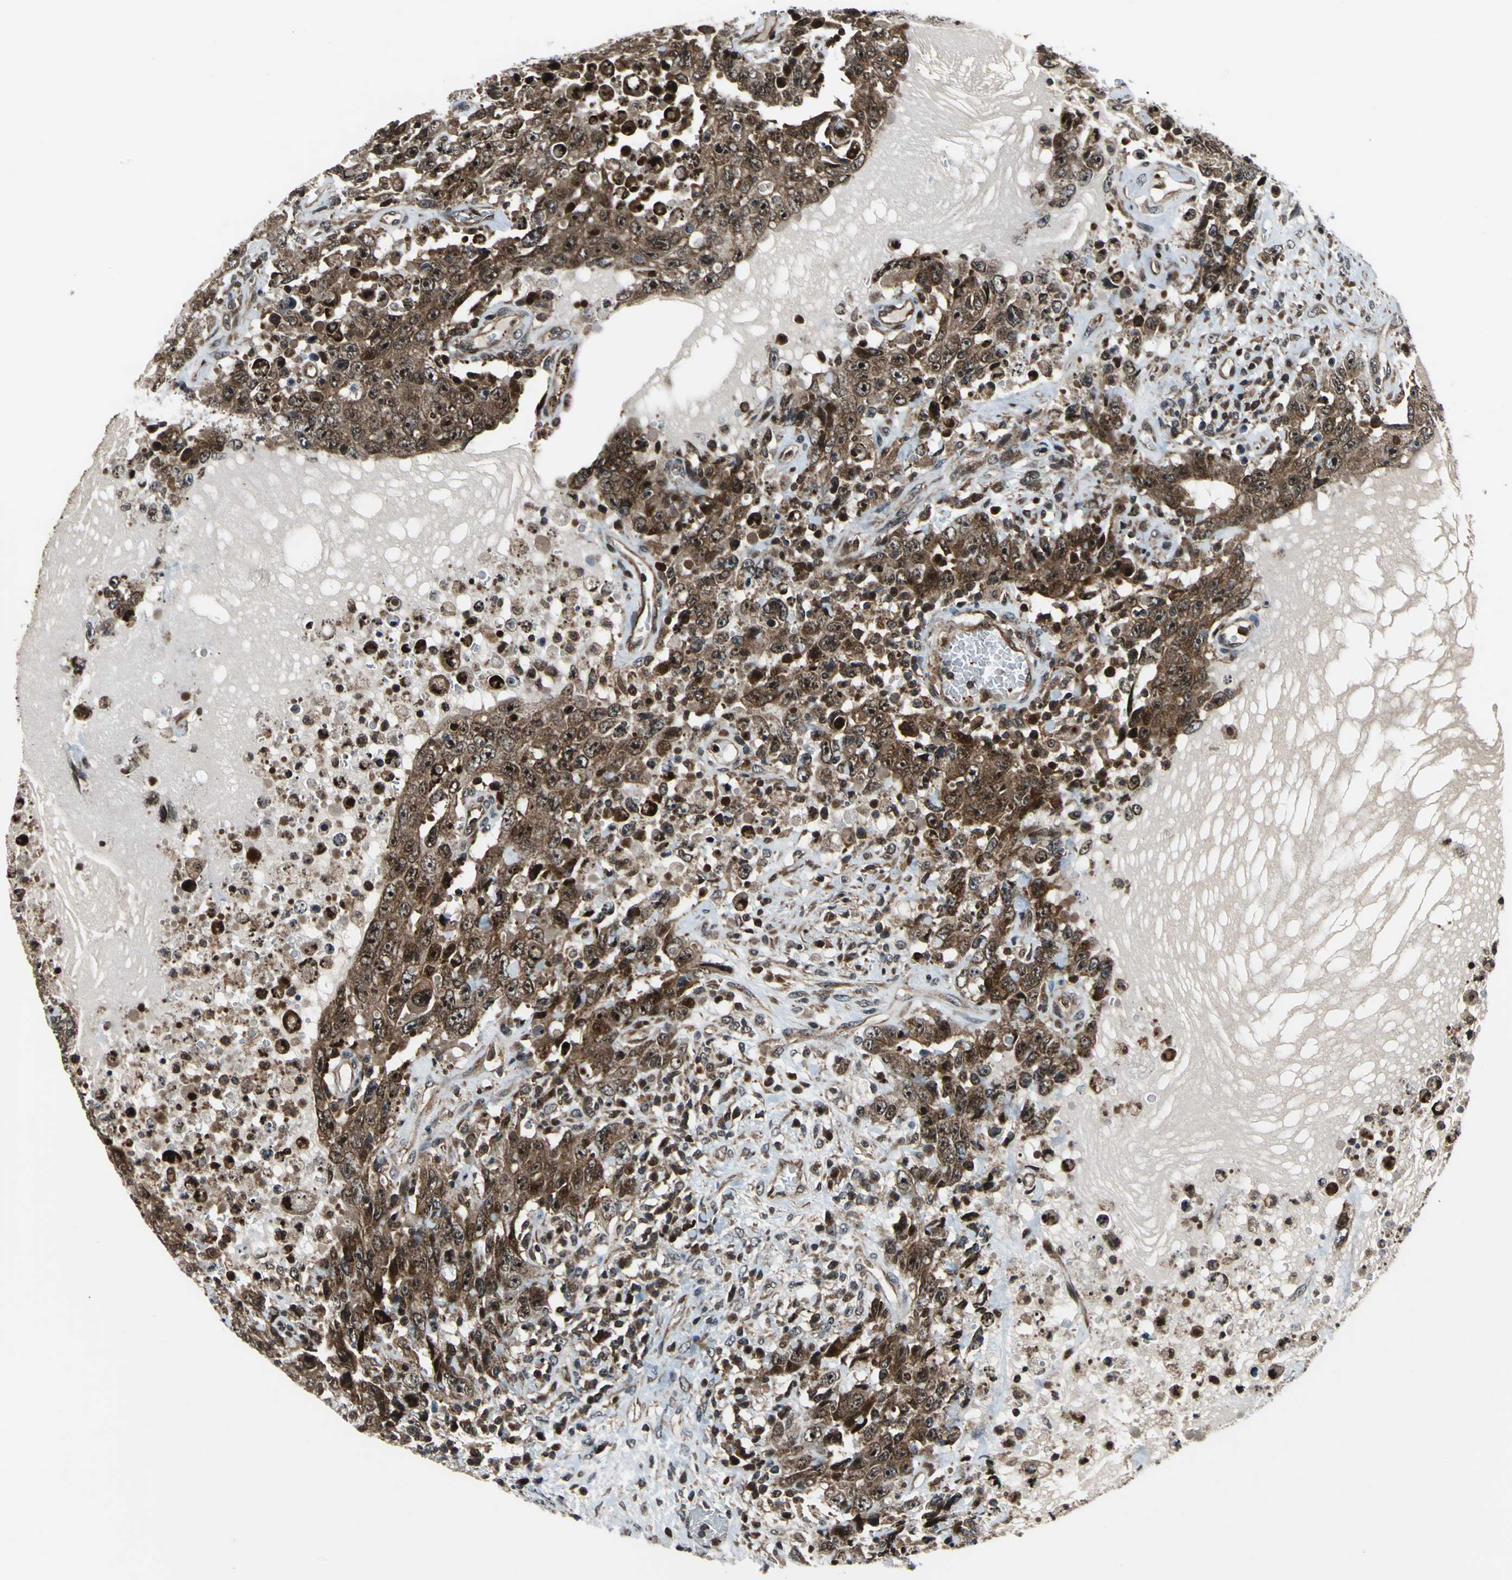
{"staining": {"intensity": "strong", "quantity": ">75%", "location": "cytoplasmic/membranous"}, "tissue": "testis cancer", "cell_type": "Tumor cells", "image_type": "cancer", "snomed": [{"axis": "morphology", "description": "Carcinoma, Embryonal, NOS"}, {"axis": "topography", "description": "Testis"}], "caption": "A brown stain labels strong cytoplasmic/membranous positivity of a protein in testis cancer tumor cells. (Stains: DAB in brown, nuclei in blue, Microscopy: brightfield microscopy at high magnification).", "gene": "AATF", "patient": {"sex": "male", "age": 26}}